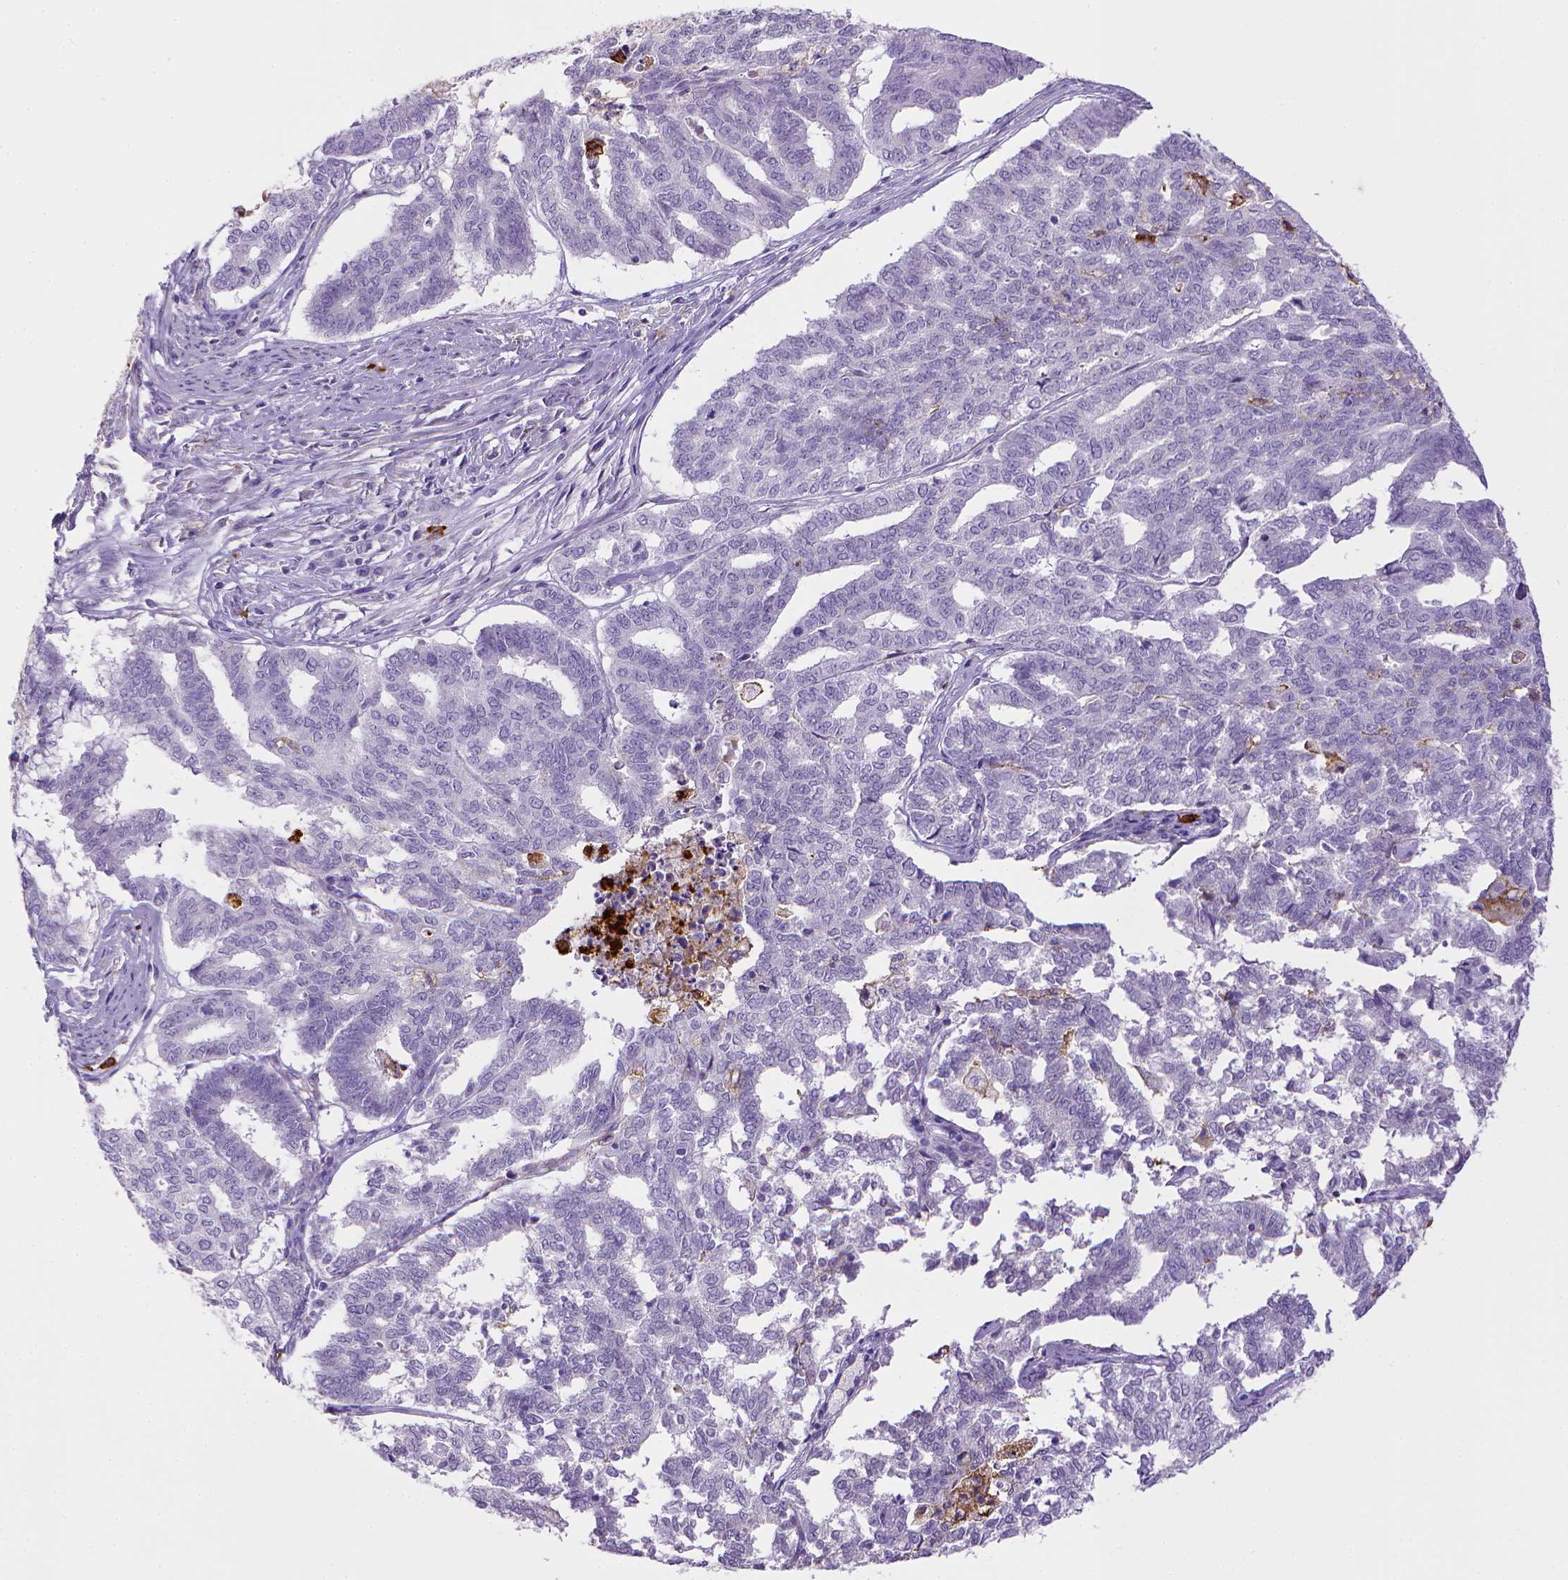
{"staining": {"intensity": "negative", "quantity": "none", "location": "none"}, "tissue": "endometrial cancer", "cell_type": "Tumor cells", "image_type": "cancer", "snomed": [{"axis": "morphology", "description": "Adenocarcinoma, NOS"}, {"axis": "topography", "description": "Endometrium"}], "caption": "A high-resolution photomicrograph shows immunohistochemistry staining of adenocarcinoma (endometrial), which displays no significant staining in tumor cells.", "gene": "ITGAM", "patient": {"sex": "female", "age": 79}}